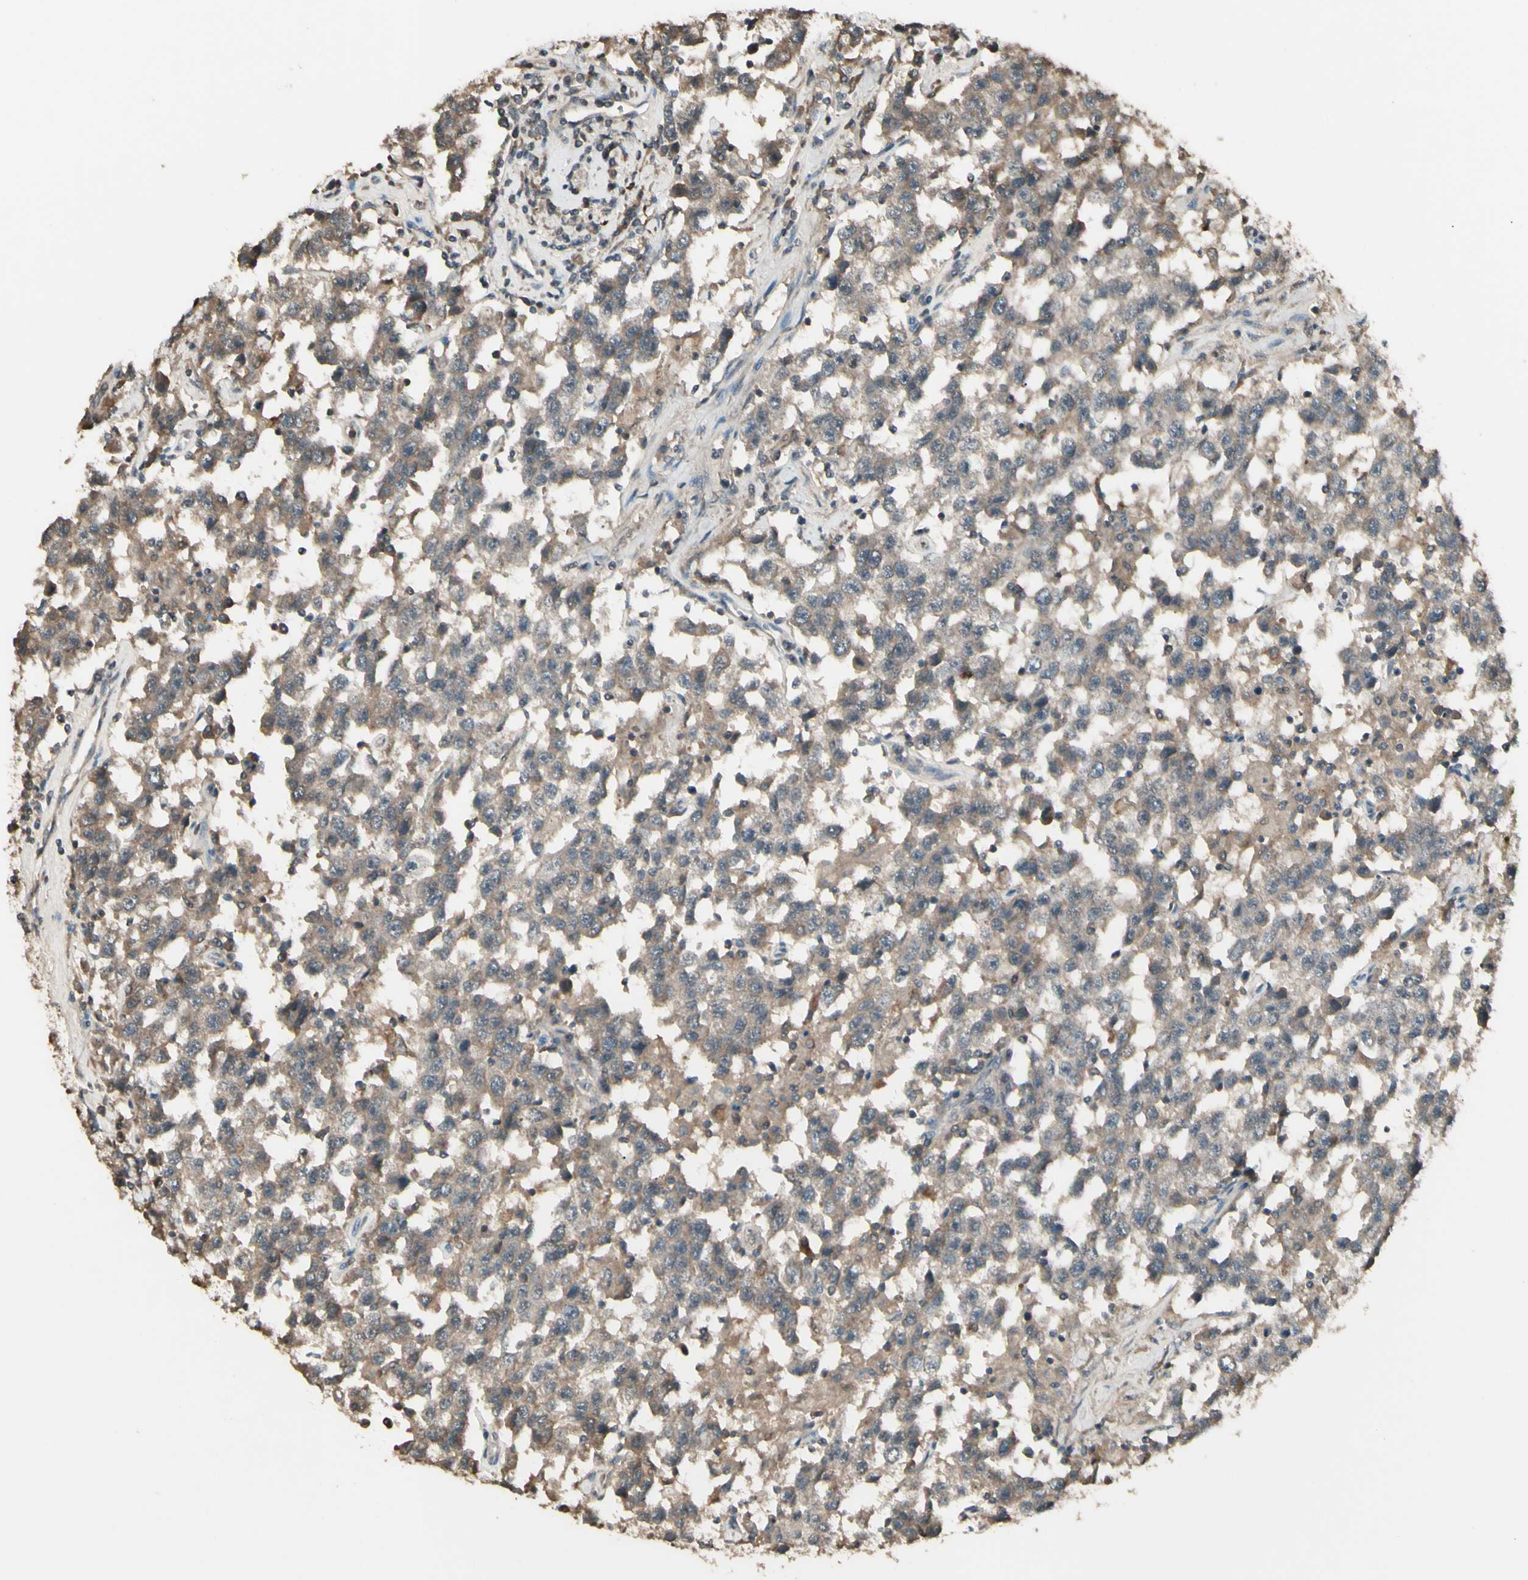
{"staining": {"intensity": "weak", "quantity": ">75%", "location": "cytoplasmic/membranous"}, "tissue": "testis cancer", "cell_type": "Tumor cells", "image_type": "cancer", "snomed": [{"axis": "morphology", "description": "Seminoma, NOS"}, {"axis": "topography", "description": "Testis"}], "caption": "Human seminoma (testis) stained with a protein marker exhibits weak staining in tumor cells.", "gene": "GNAS", "patient": {"sex": "male", "age": 41}}